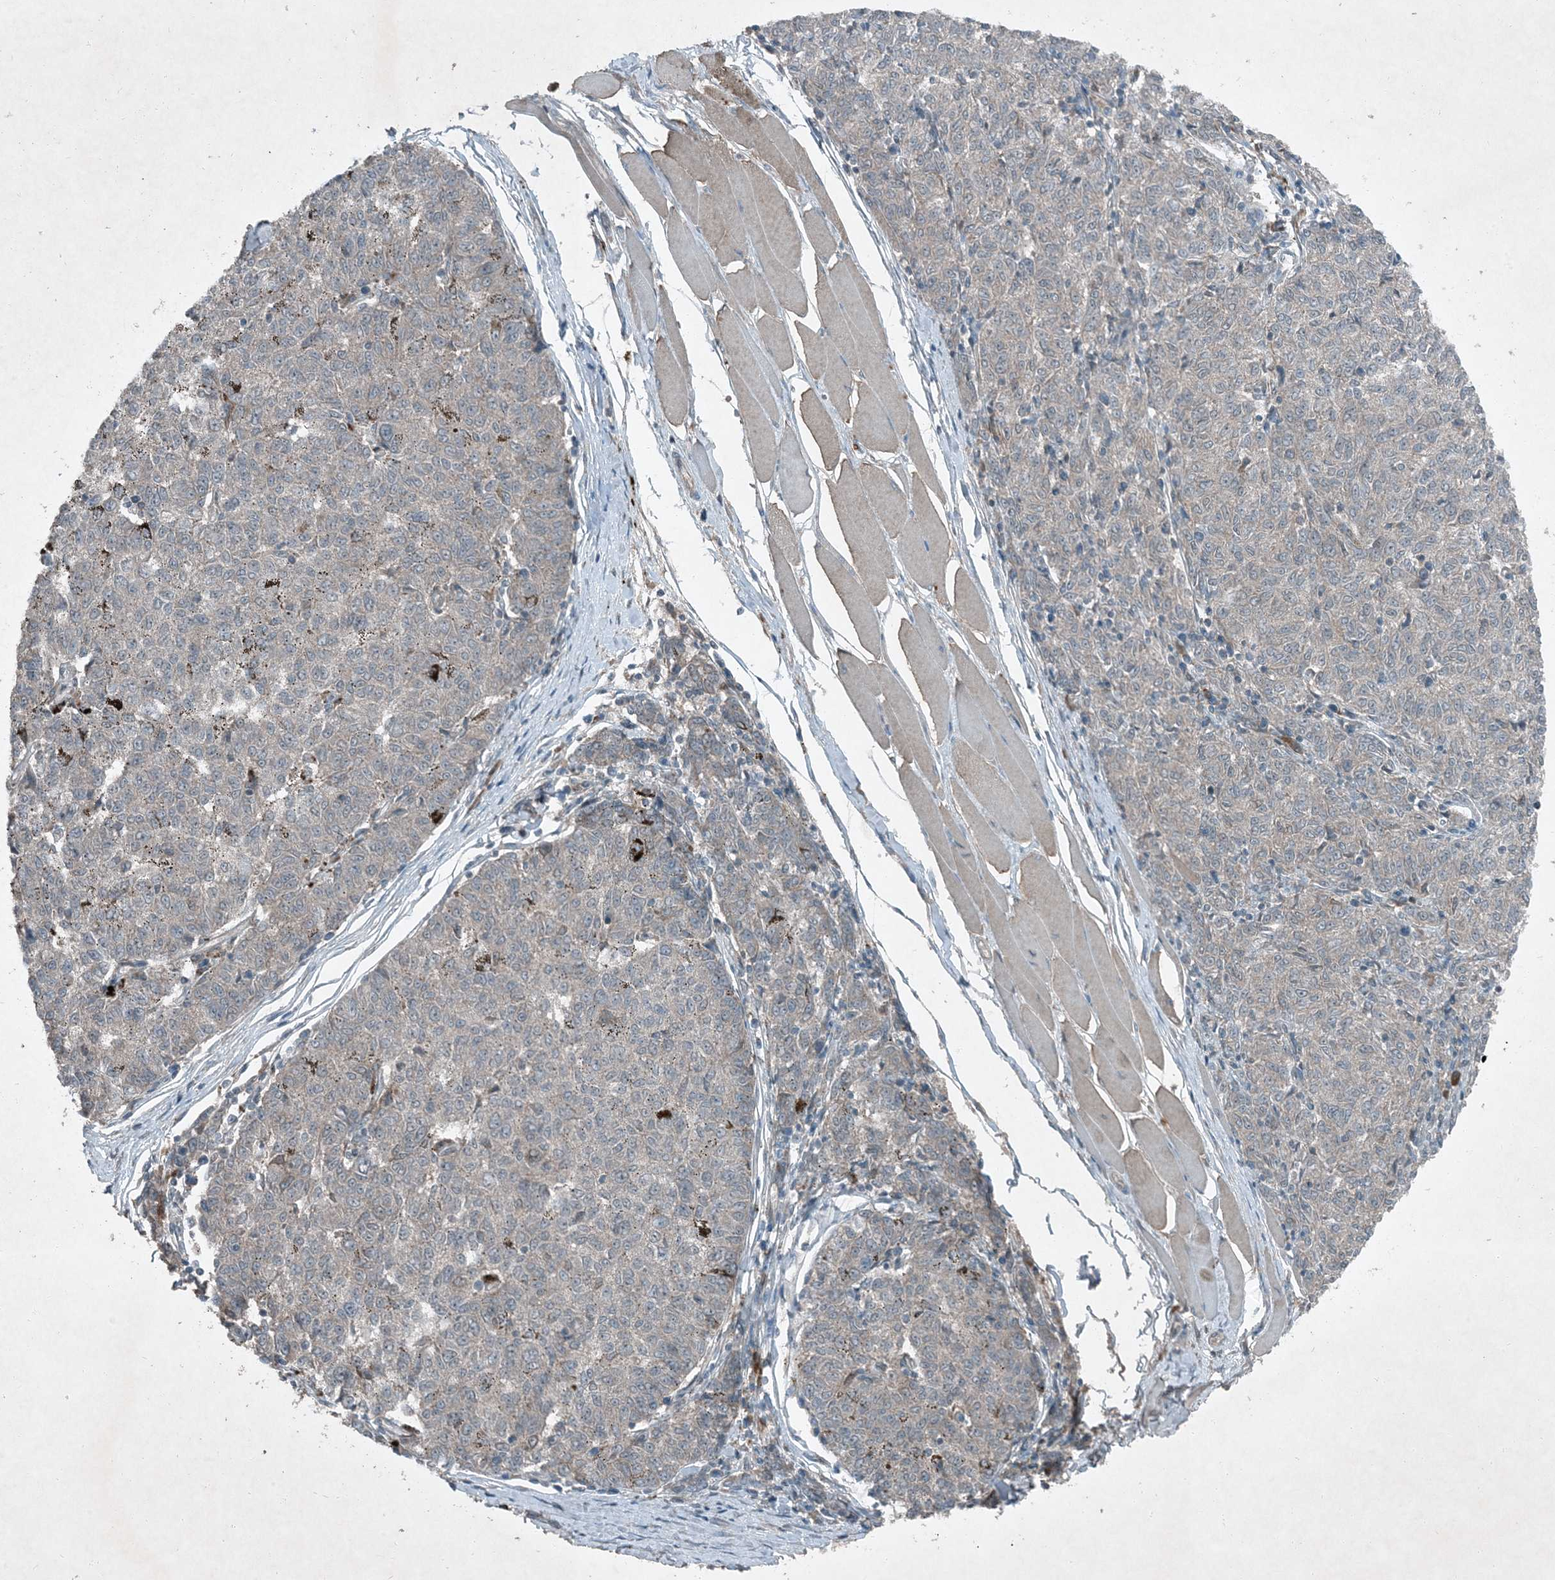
{"staining": {"intensity": "negative", "quantity": "none", "location": "none"}, "tissue": "melanoma", "cell_type": "Tumor cells", "image_type": "cancer", "snomed": [{"axis": "morphology", "description": "Malignant melanoma, NOS"}, {"axis": "topography", "description": "Skin"}], "caption": "Tumor cells show no significant protein staining in malignant melanoma. Nuclei are stained in blue.", "gene": "MDN1", "patient": {"sex": "female", "age": 72}}